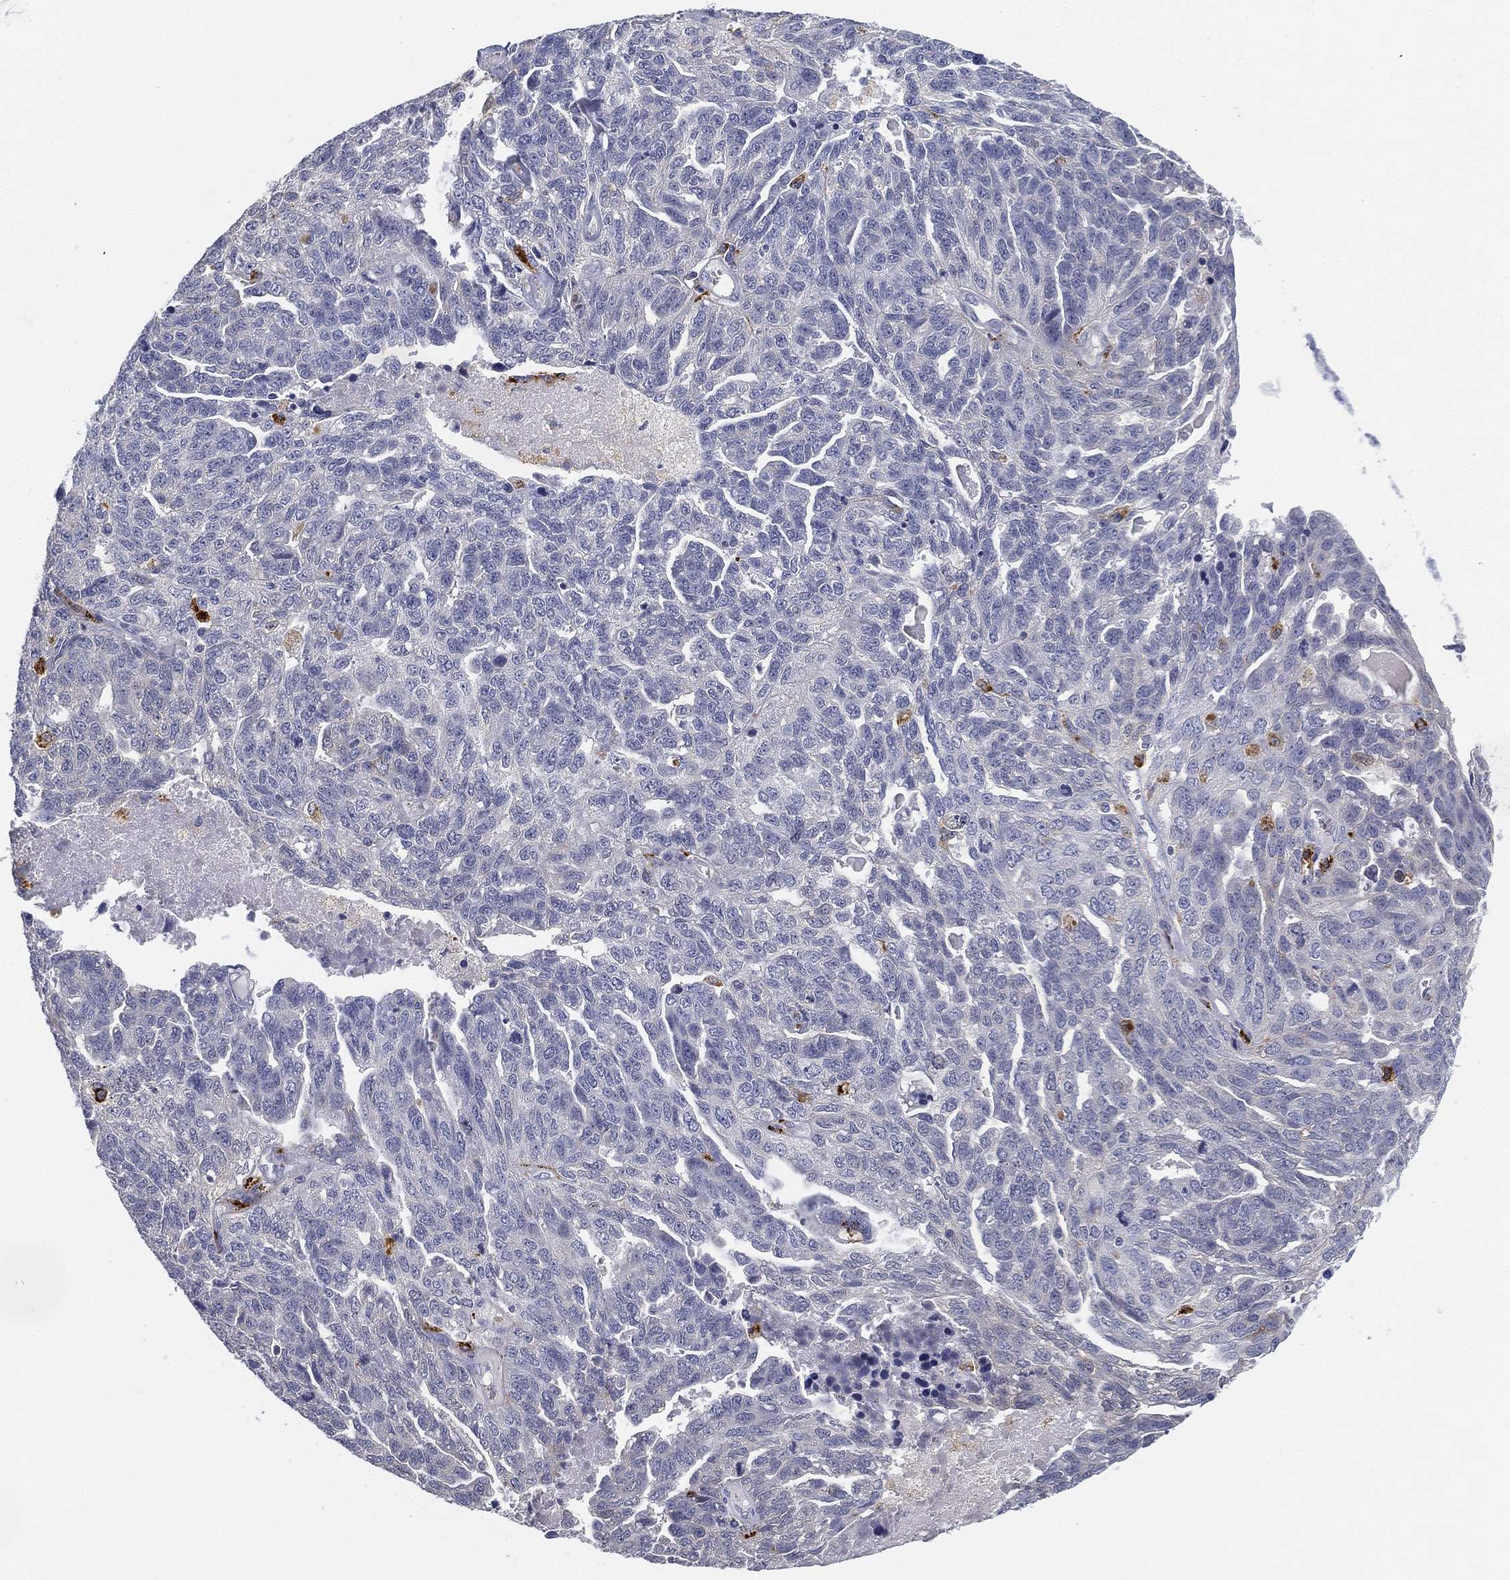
{"staining": {"intensity": "negative", "quantity": "none", "location": "none"}, "tissue": "ovarian cancer", "cell_type": "Tumor cells", "image_type": "cancer", "snomed": [{"axis": "morphology", "description": "Cystadenocarcinoma, serous, NOS"}, {"axis": "topography", "description": "Ovary"}], "caption": "Immunohistochemistry (IHC) histopathology image of neoplastic tissue: ovarian serous cystadenocarcinoma stained with DAB displays no significant protein positivity in tumor cells.", "gene": "NPC2", "patient": {"sex": "female", "age": 71}}